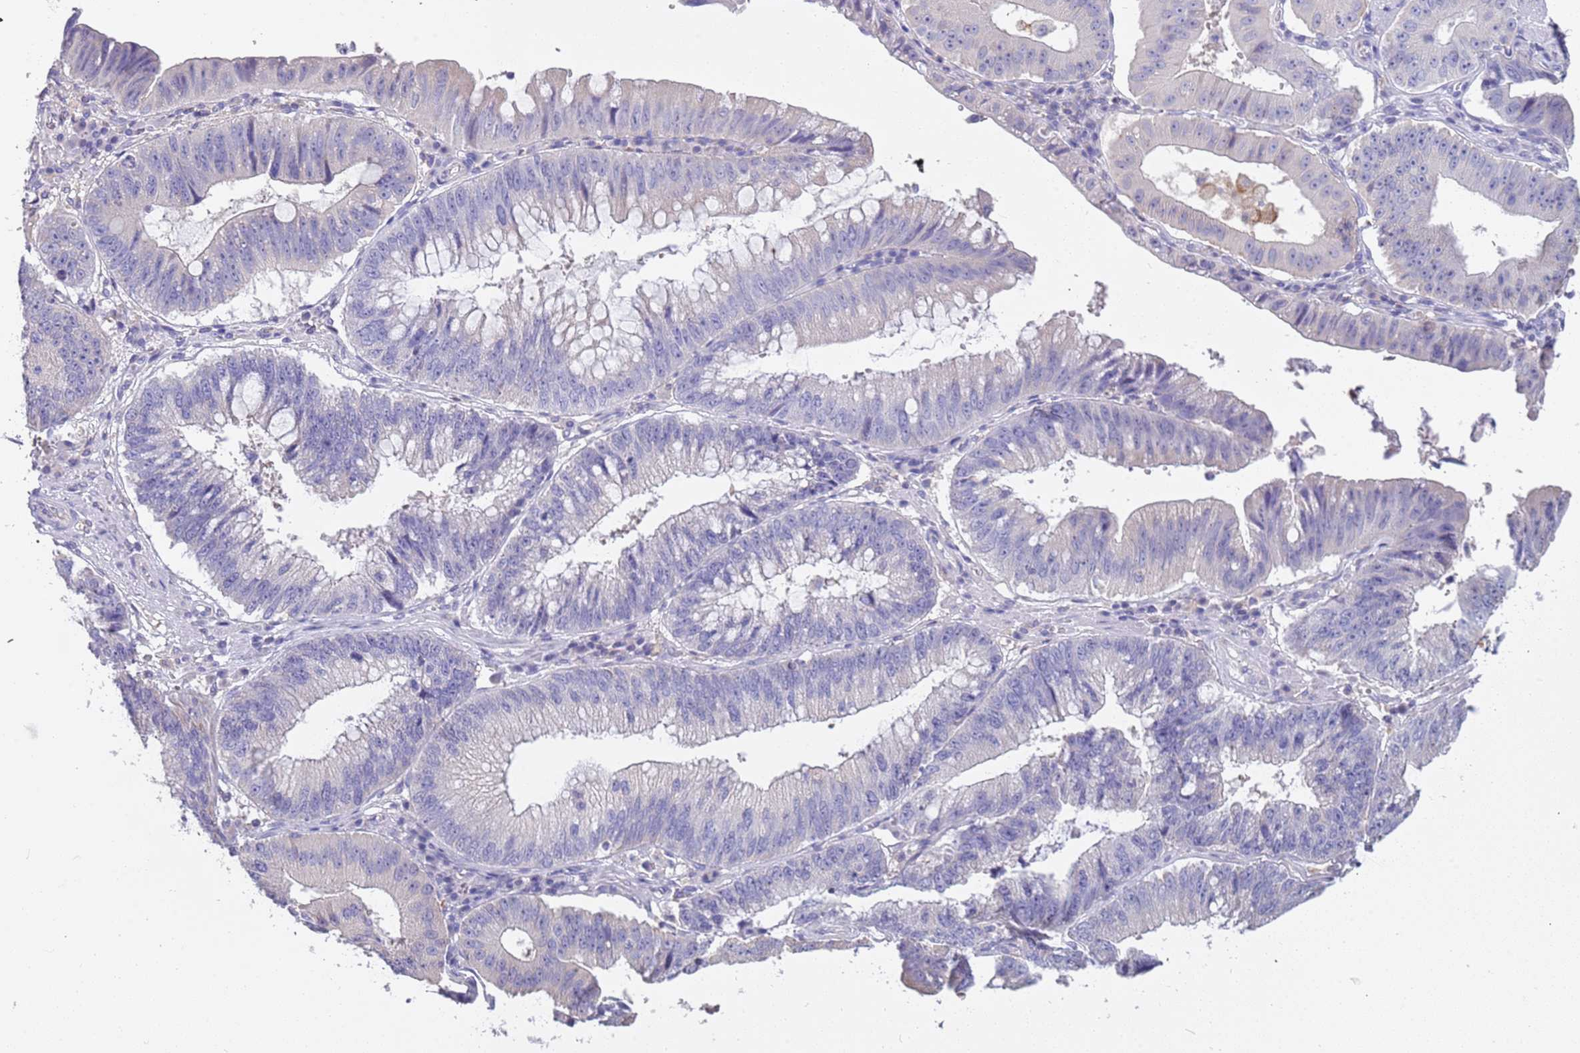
{"staining": {"intensity": "negative", "quantity": "none", "location": "none"}, "tissue": "stomach cancer", "cell_type": "Tumor cells", "image_type": "cancer", "snomed": [{"axis": "morphology", "description": "Adenocarcinoma, NOS"}, {"axis": "topography", "description": "Stomach"}], "caption": "A histopathology image of human adenocarcinoma (stomach) is negative for staining in tumor cells.", "gene": "RHCG", "patient": {"sex": "male", "age": 59}}